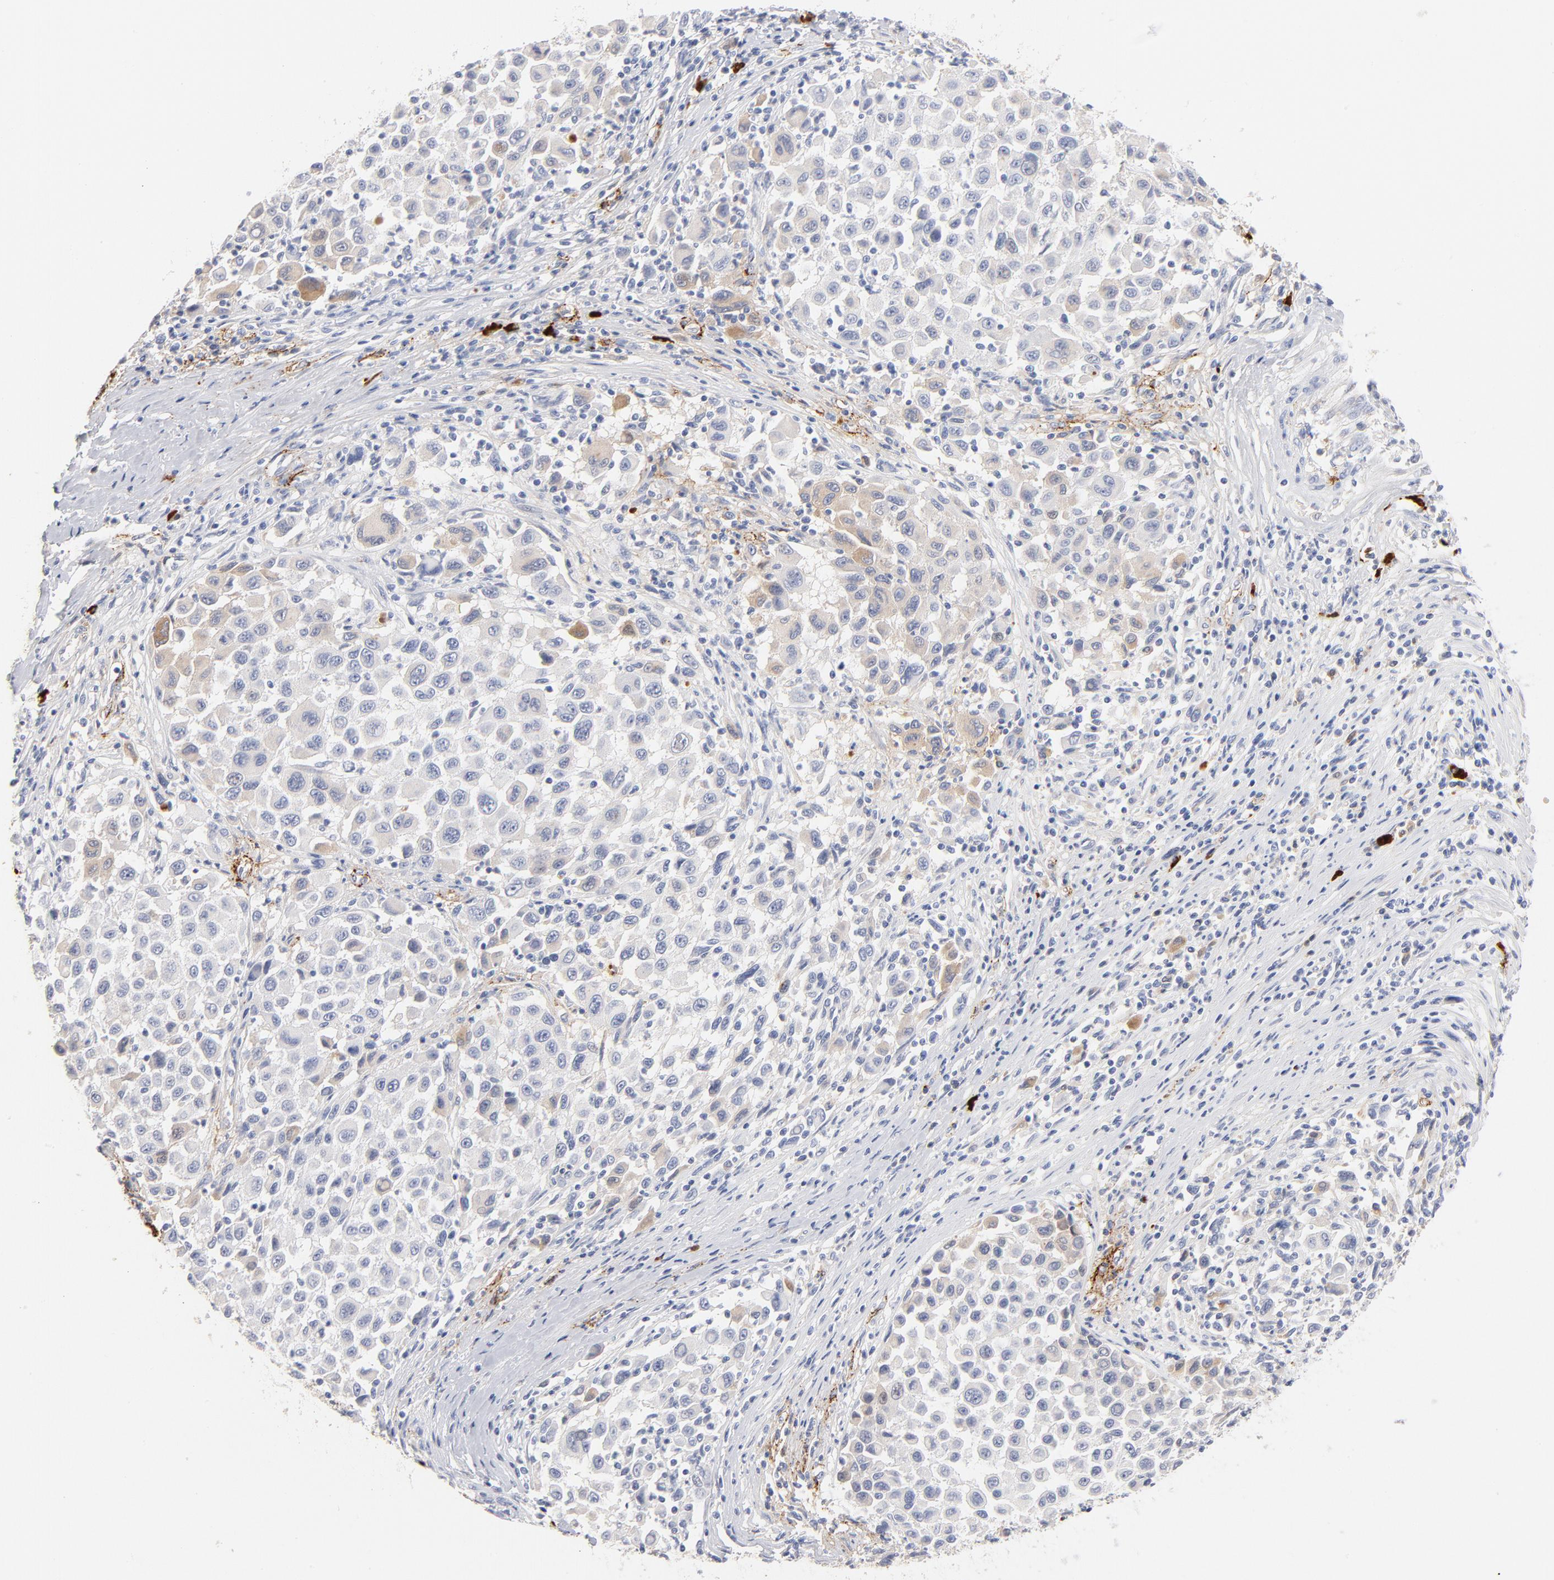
{"staining": {"intensity": "negative", "quantity": "none", "location": "none"}, "tissue": "melanoma", "cell_type": "Tumor cells", "image_type": "cancer", "snomed": [{"axis": "morphology", "description": "Malignant melanoma, Metastatic site"}, {"axis": "topography", "description": "Lymph node"}], "caption": "A high-resolution histopathology image shows immunohistochemistry staining of melanoma, which demonstrates no significant expression in tumor cells. The staining was performed using DAB (3,3'-diaminobenzidine) to visualize the protein expression in brown, while the nuclei were stained in blue with hematoxylin (Magnification: 20x).", "gene": "PLAT", "patient": {"sex": "male", "age": 61}}